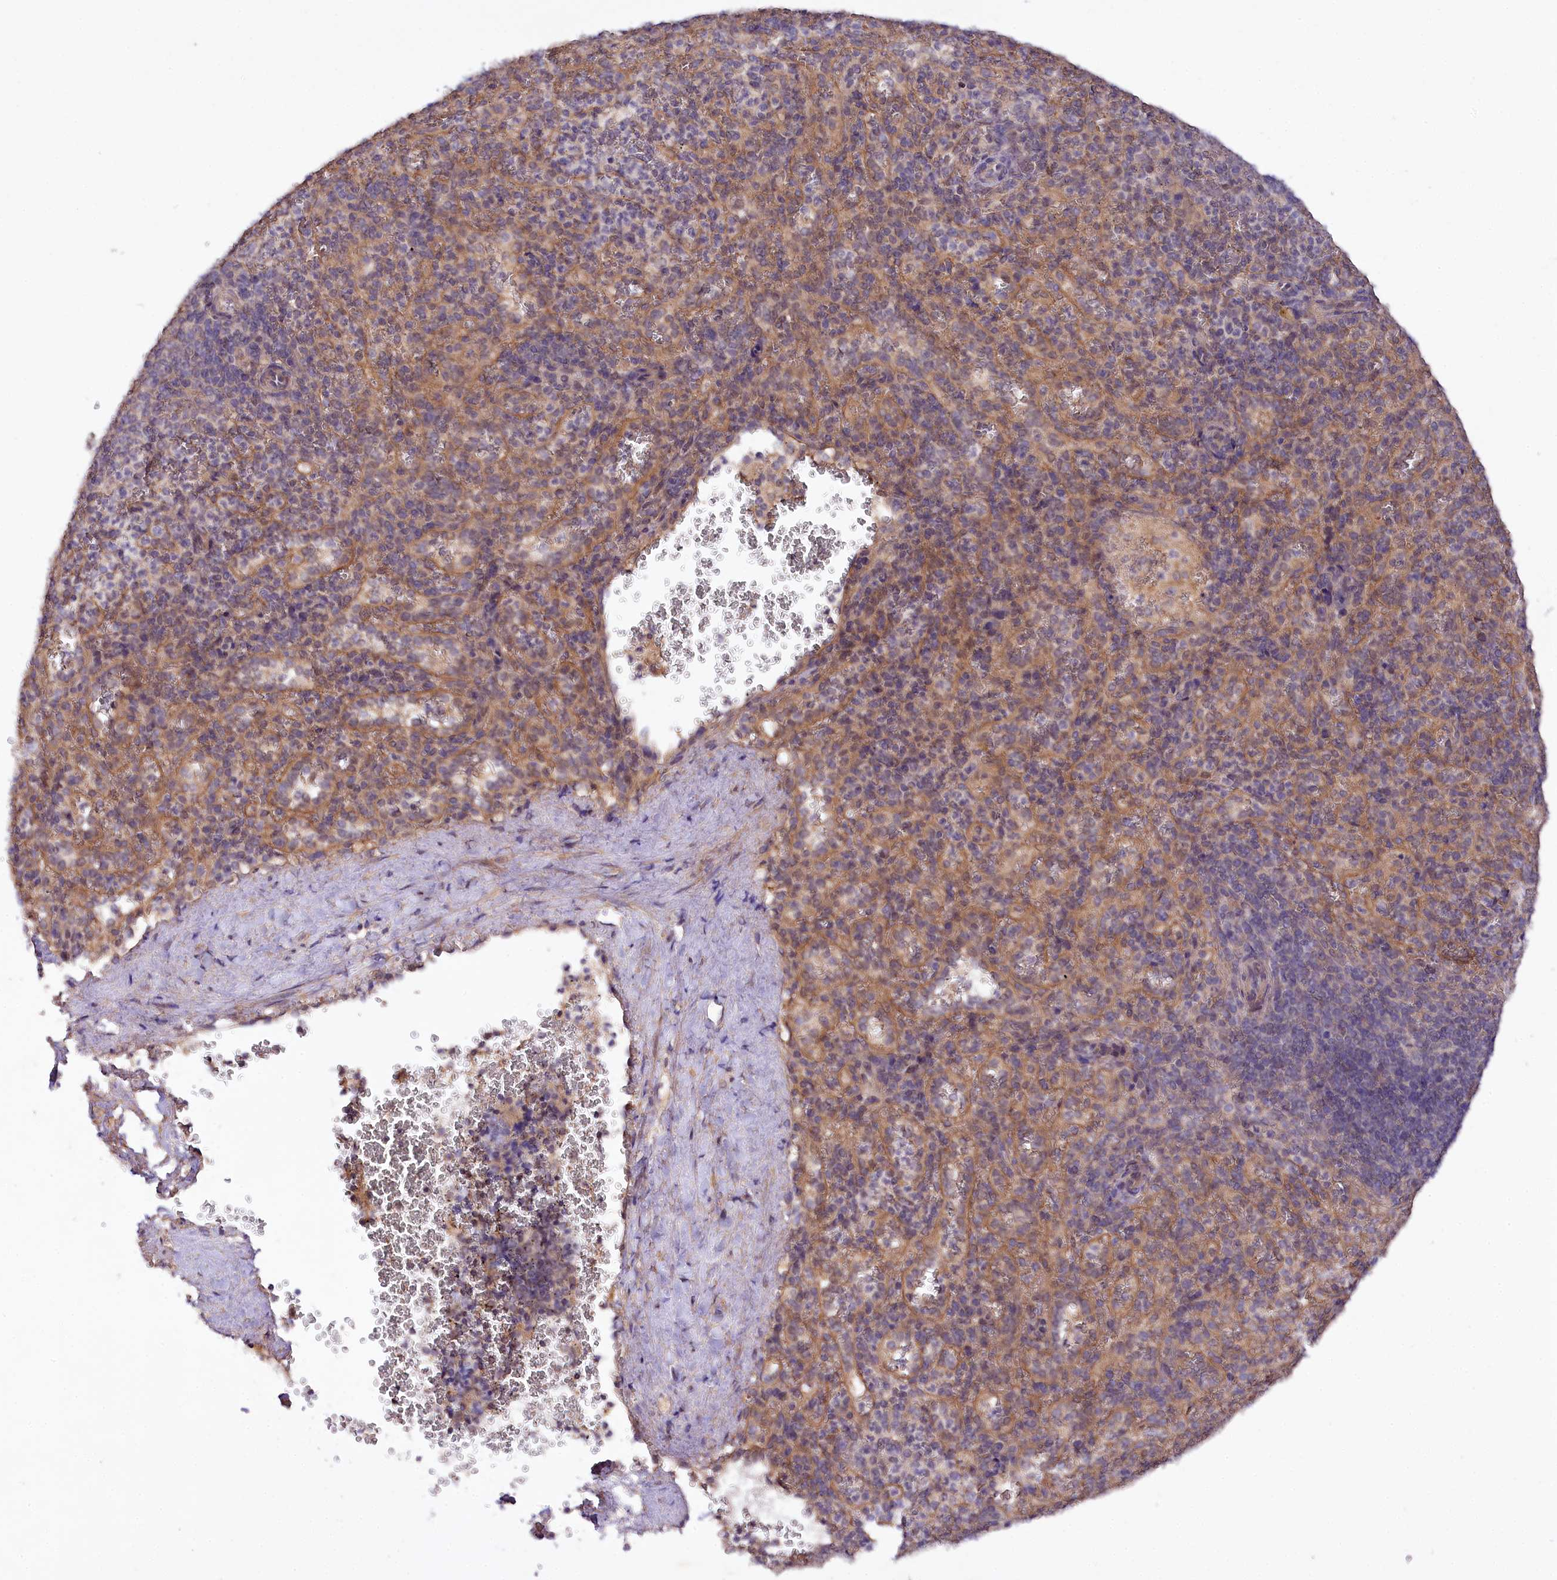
{"staining": {"intensity": "negative", "quantity": "none", "location": "none"}, "tissue": "spleen", "cell_type": "Cells in red pulp", "image_type": "normal", "snomed": [{"axis": "morphology", "description": "Normal tissue, NOS"}, {"axis": "topography", "description": "Spleen"}], "caption": "The IHC histopathology image has no significant staining in cells in red pulp of spleen. (Brightfield microscopy of DAB immunohistochemistry (IHC) at high magnification).", "gene": "PHLDB1", "patient": {"sex": "female", "age": 21}}